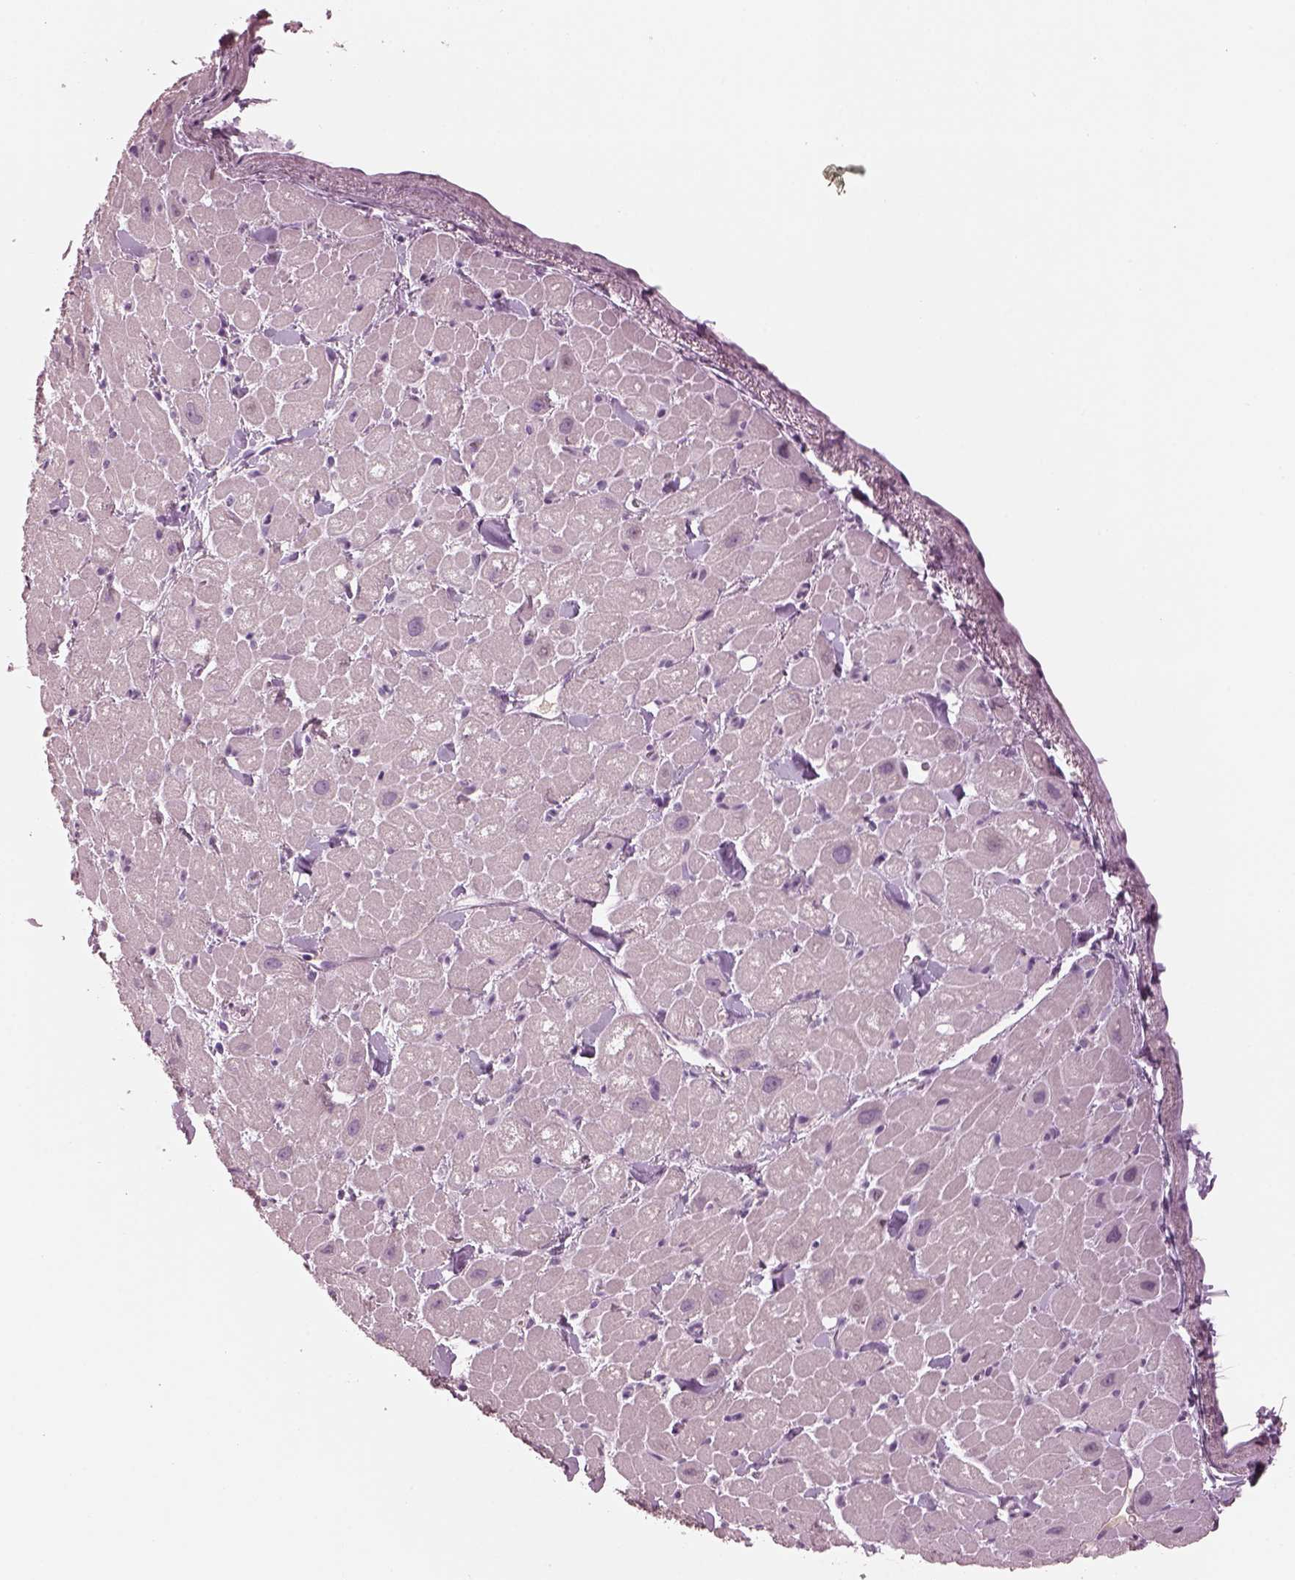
{"staining": {"intensity": "negative", "quantity": "none", "location": "none"}, "tissue": "heart muscle", "cell_type": "Cardiomyocytes", "image_type": "normal", "snomed": [{"axis": "morphology", "description": "Normal tissue, NOS"}, {"axis": "topography", "description": "Heart"}], "caption": "A photomicrograph of heart muscle stained for a protein displays no brown staining in cardiomyocytes.", "gene": "CYLC1", "patient": {"sex": "male", "age": 60}}